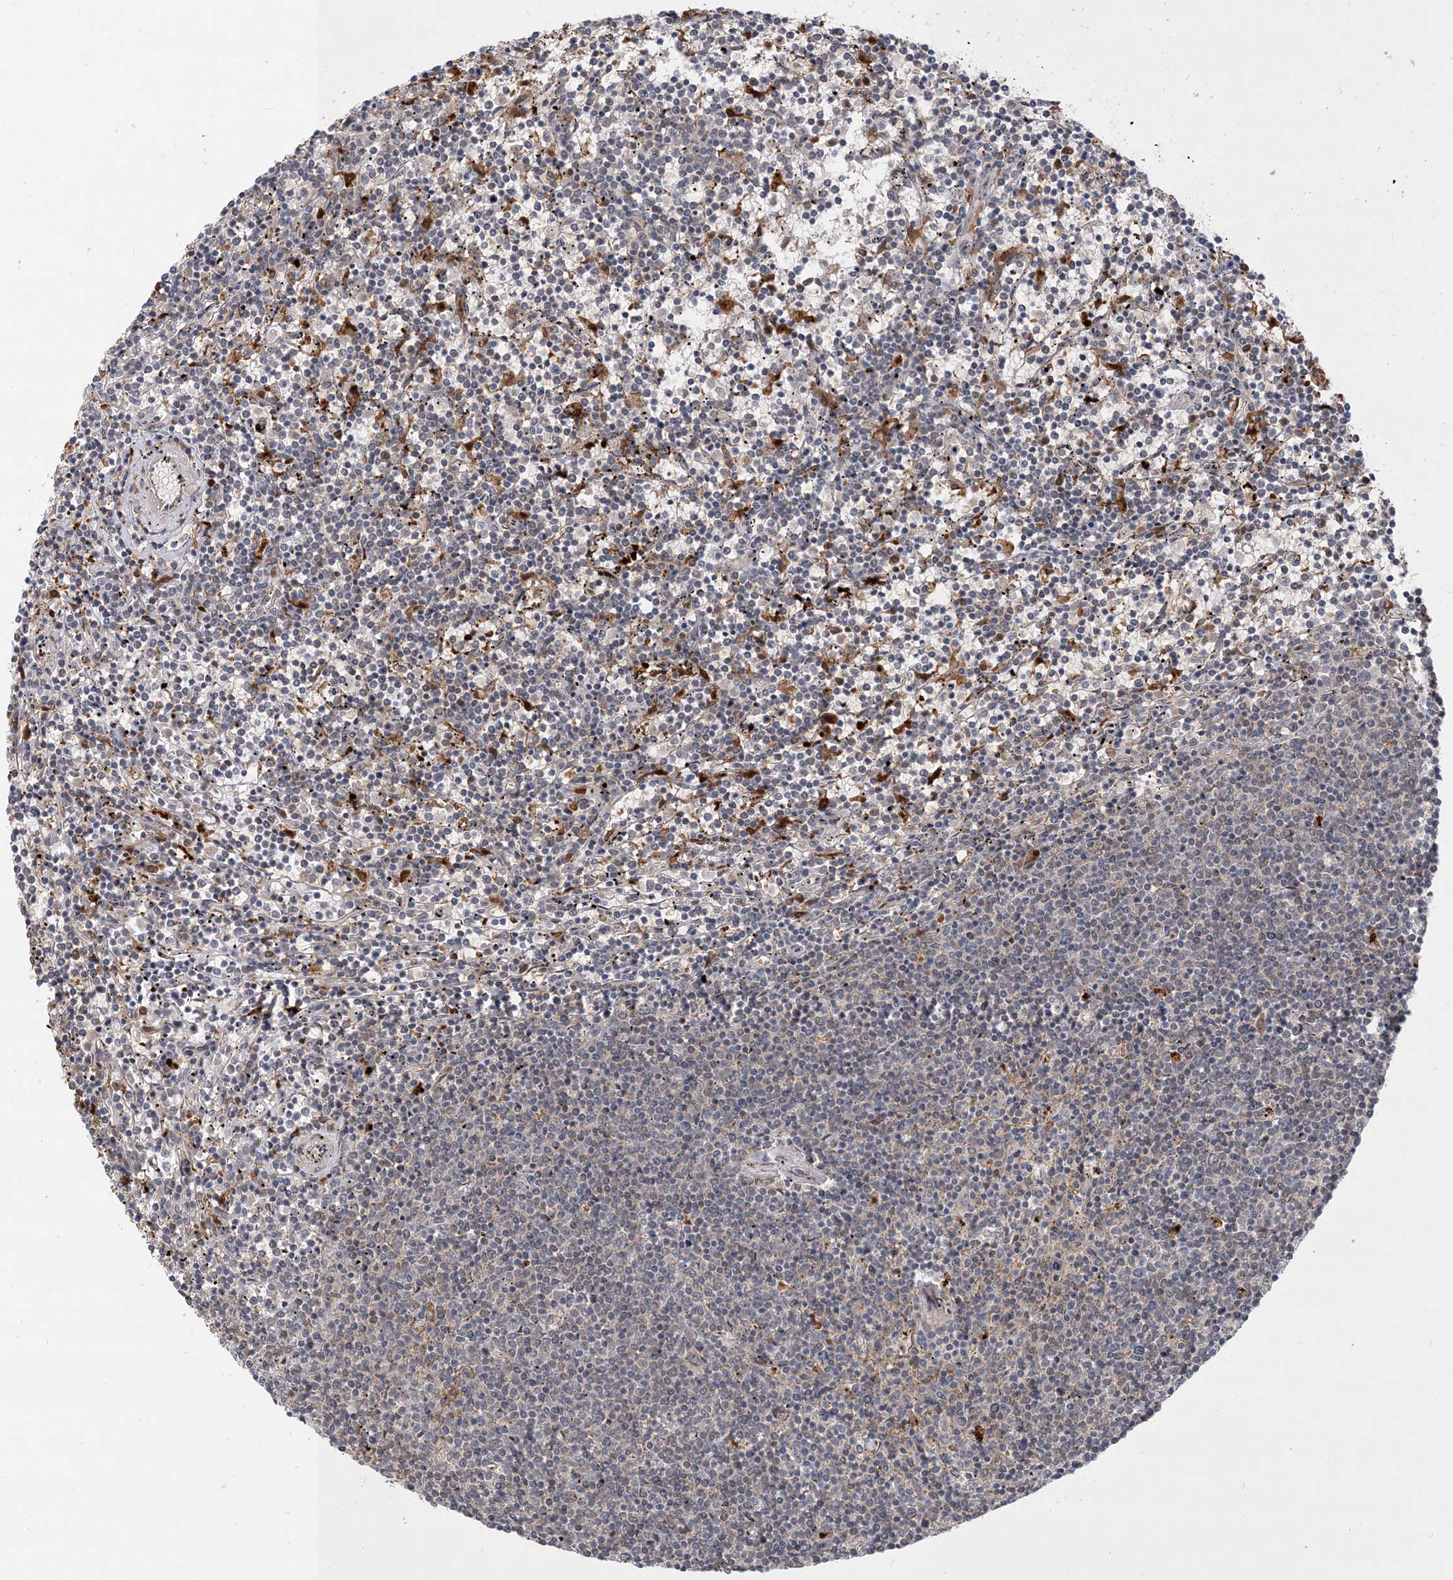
{"staining": {"intensity": "negative", "quantity": "none", "location": "none"}, "tissue": "lymphoma", "cell_type": "Tumor cells", "image_type": "cancer", "snomed": [{"axis": "morphology", "description": "Malignant lymphoma, non-Hodgkin's type, Low grade"}, {"axis": "topography", "description": "Spleen"}], "caption": "The histopathology image shows no significant staining in tumor cells of lymphoma. (Immunohistochemistry, brightfield microscopy, high magnification).", "gene": "NAGK", "patient": {"sex": "female", "age": 50}}